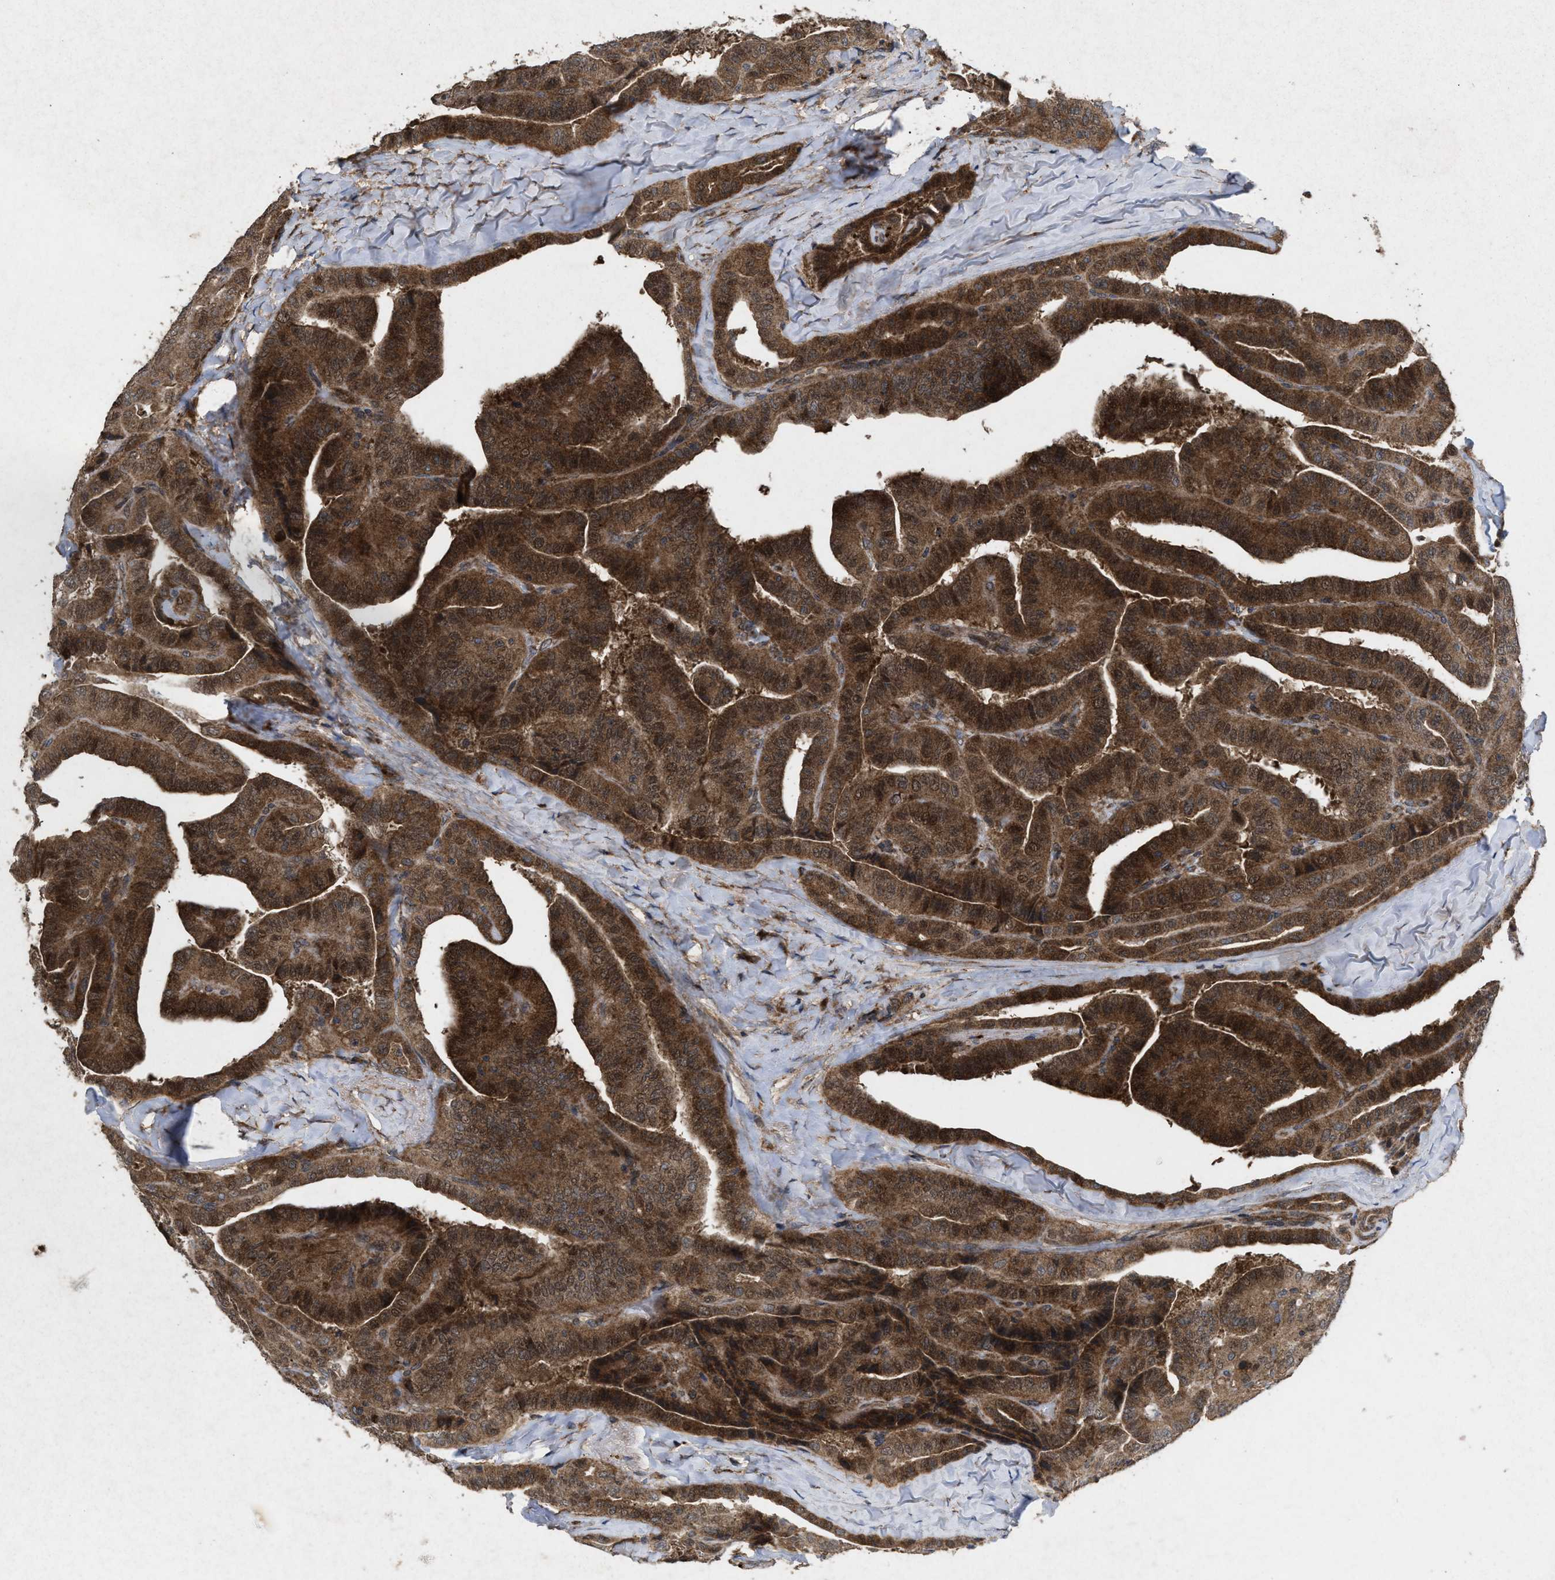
{"staining": {"intensity": "strong", "quantity": ">75%", "location": "cytoplasmic/membranous"}, "tissue": "thyroid cancer", "cell_type": "Tumor cells", "image_type": "cancer", "snomed": [{"axis": "morphology", "description": "Papillary adenocarcinoma, NOS"}, {"axis": "topography", "description": "Thyroid gland"}], "caption": "Protein staining of thyroid cancer tissue displays strong cytoplasmic/membranous positivity in approximately >75% of tumor cells.", "gene": "MSI2", "patient": {"sex": "male", "age": 77}}